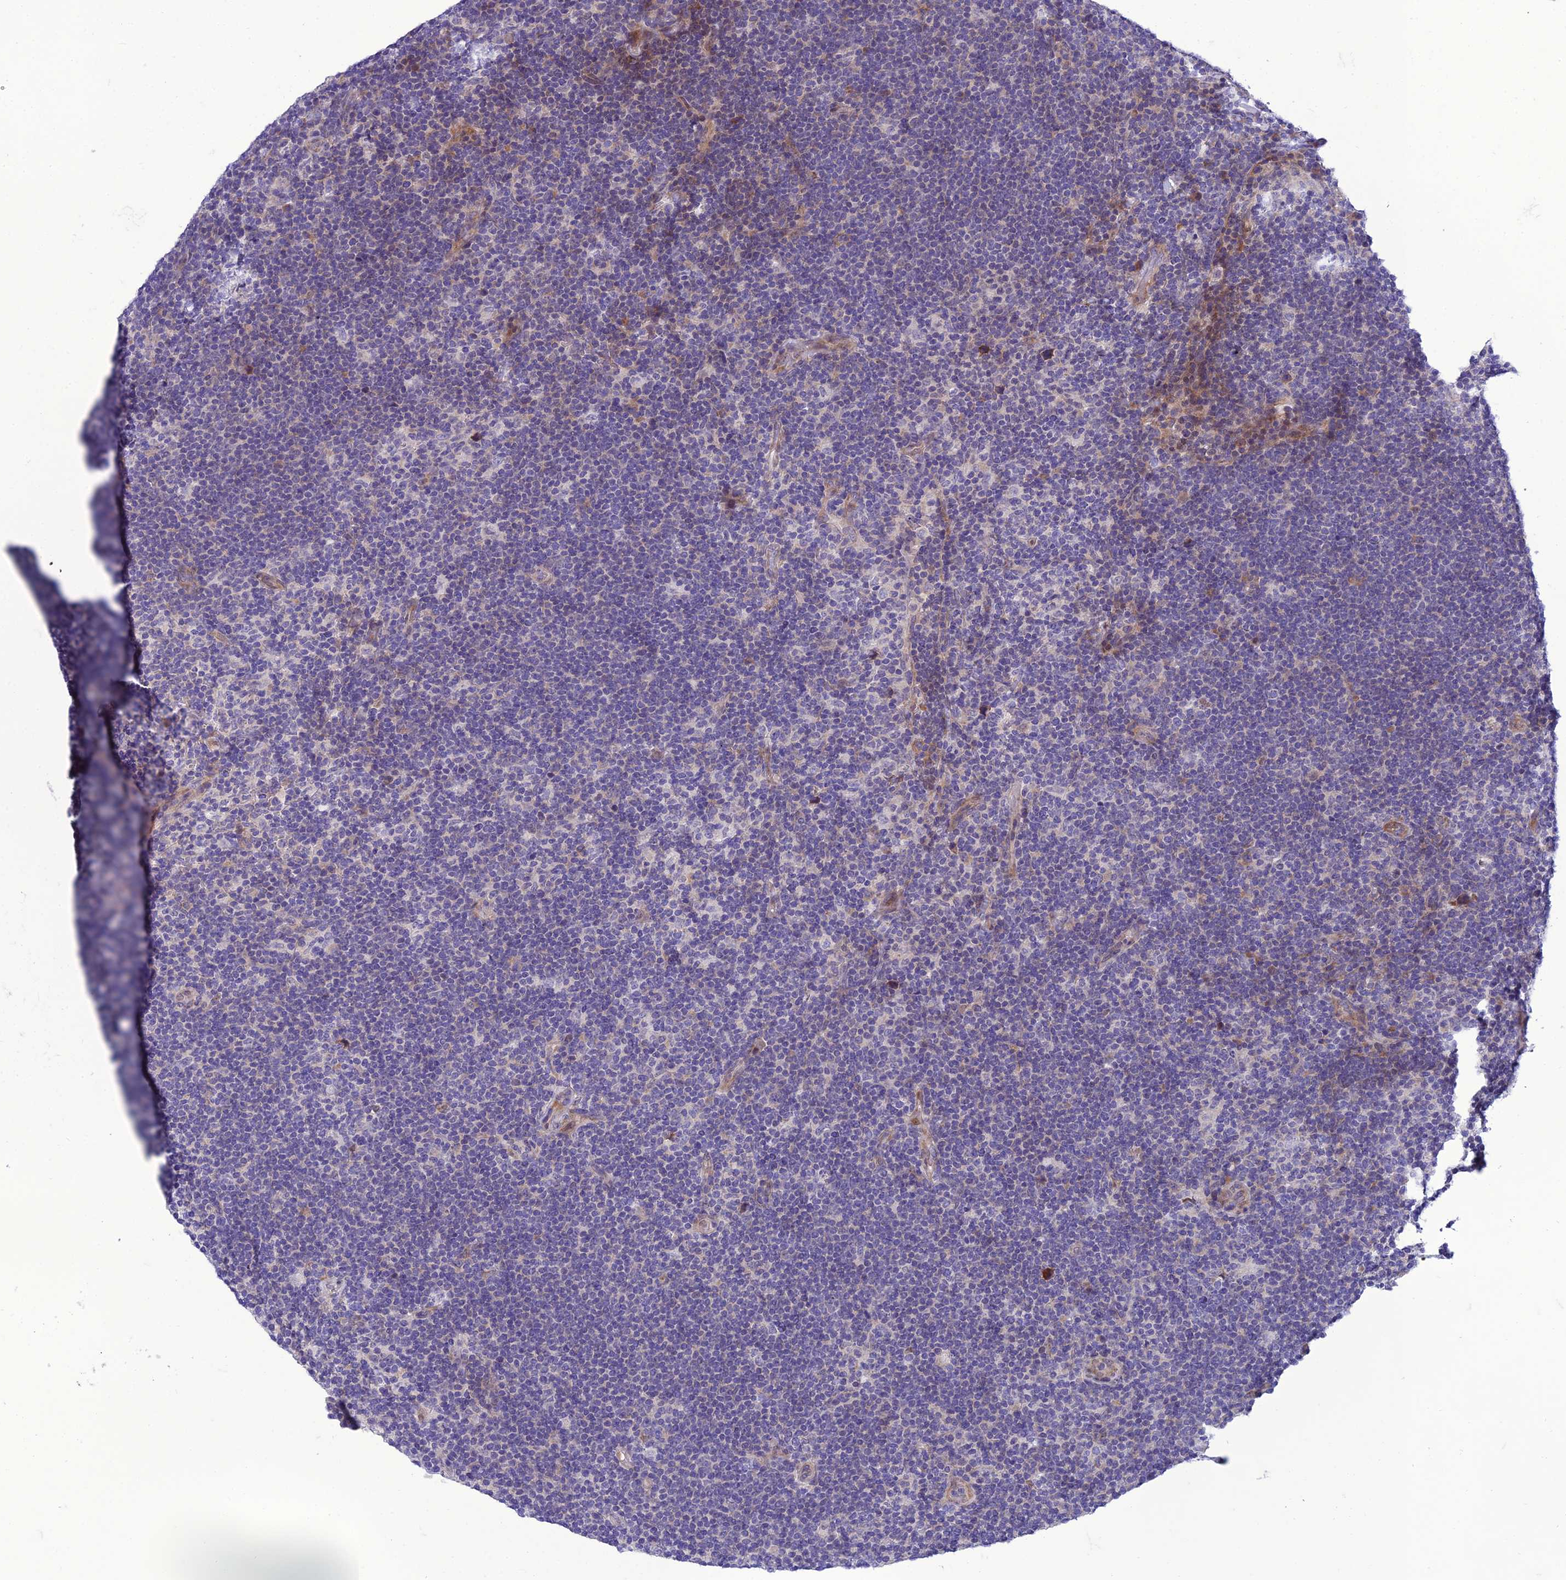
{"staining": {"intensity": "negative", "quantity": "none", "location": "none"}, "tissue": "lymphoma", "cell_type": "Tumor cells", "image_type": "cancer", "snomed": [{"axis": "morphology", "description": "Hodgkin's disease, NOS"}, {"axis": "topography", "description": "Lymph node"}], "caption": "DAB (3,3'-diaminobenzidine) immunohistochemical staining of Hodgkin's disease shows no significant positivity in tumor cells.", "gene": "GAB4", "patient": {"sex": "female", "age": 57}}